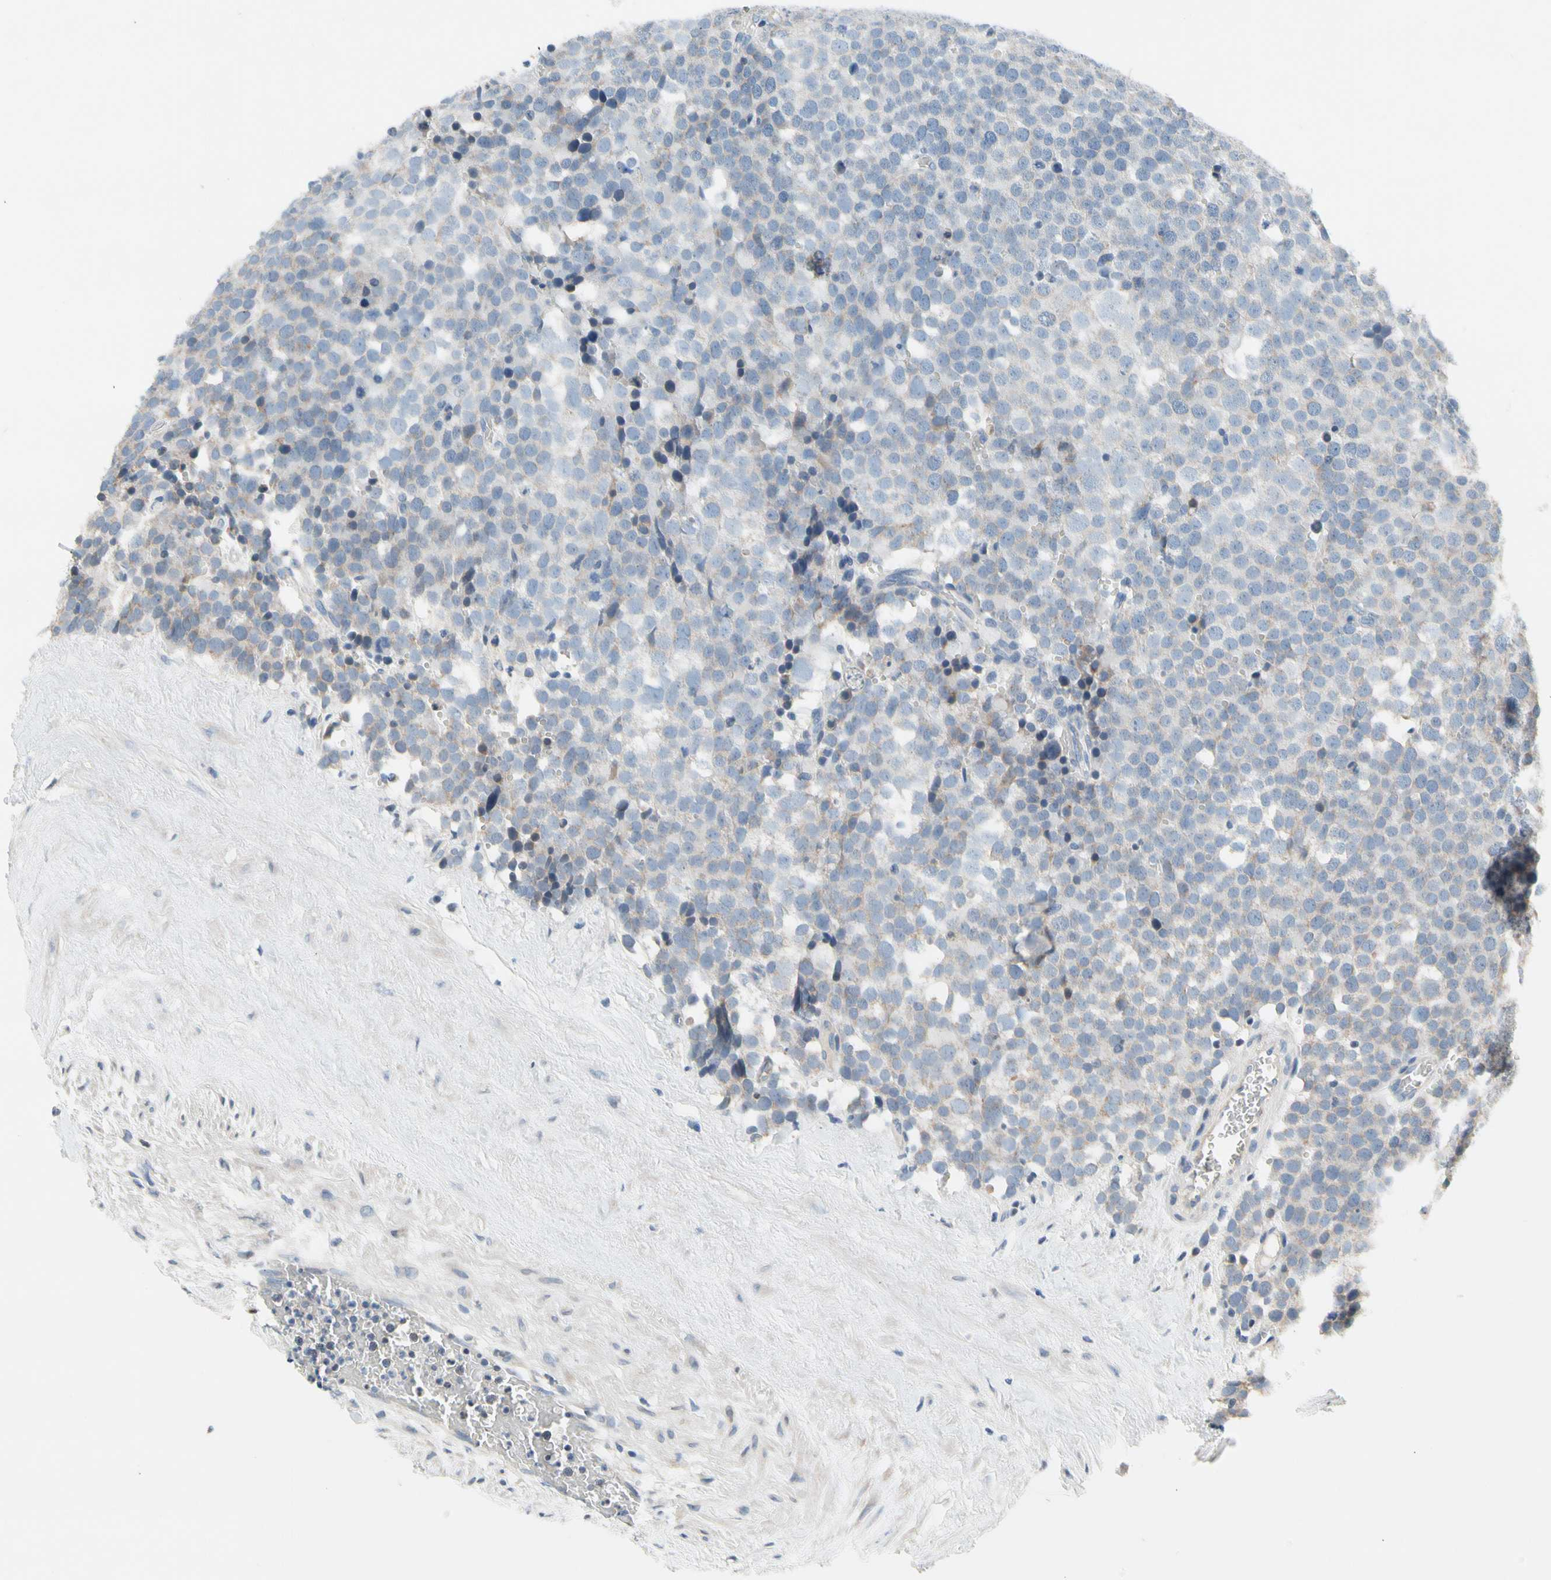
{"staining": {"intensity": "negative", "quantity": "none", "location": "none"}, "tissue": "testis cancer", "cell_type": "Tumor cells", "image_type": "cancer", "snomed": [{"axis": "morphology", "description": "Seminoma, NOS"}, {"axis": "topography", "description": "Testis"}], "caption": "Immunohistochemistry photomicrograph of neoplastic tissue: testis seminoma stained with DAB demonstrates no significant protein positivity in tumor cells. The staining was performed using DAB to visualize the protein expression in brown, while the nuclei were stained in blue with hematoxylin (Magnification: 20x).", "gene": "SOX30", "patient": {"sex": "male", "age": 71}}